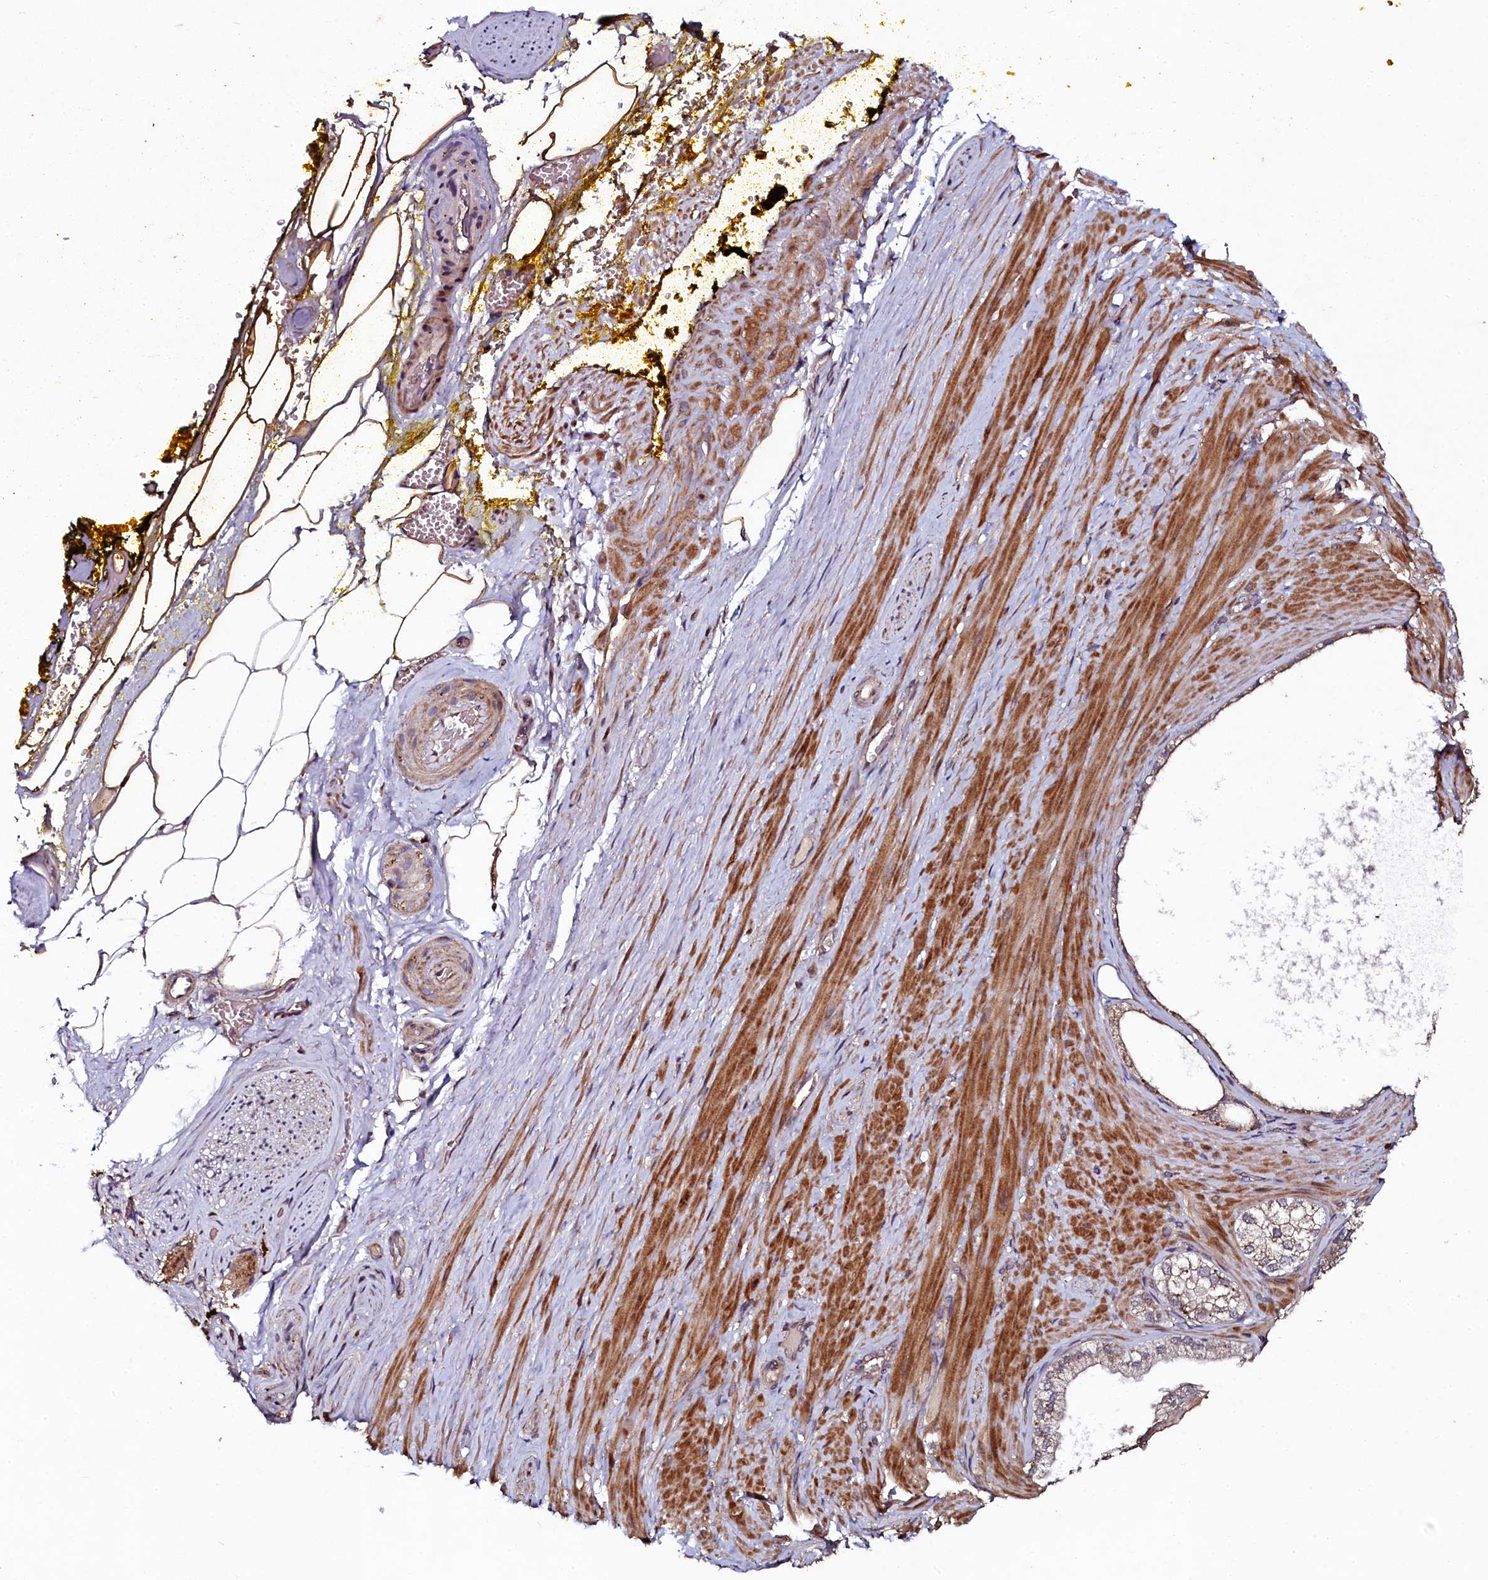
{"staining": {"intensity": "weak", "quantity": ">75%", "location": "cytoplasmic/membranous"}, "tissue": "adipose tissue", "cell_type": "Adipocytes", "image_type": "normal", "snomed": [{"axis": "morphology", "description": "Normal tissue, NOS"}, {"axis": "morphology", "description": "Adenocarcinoma, Low grade"}, {"axis": "topography", "description": "Prostate"}, {"axis": "topography", "description": "Peripheral nerve tissue"}], "caption": "Protein positivity by immunohistochemistry shows weak cytoplasmic/membranous staining in about >75% of adipocytes in normal adipose tissue. The protein is shown in brown color, while the nuclei are stained blue.", "gene": "SEC24C", "patient": {"sex": "male", "age": 63}}